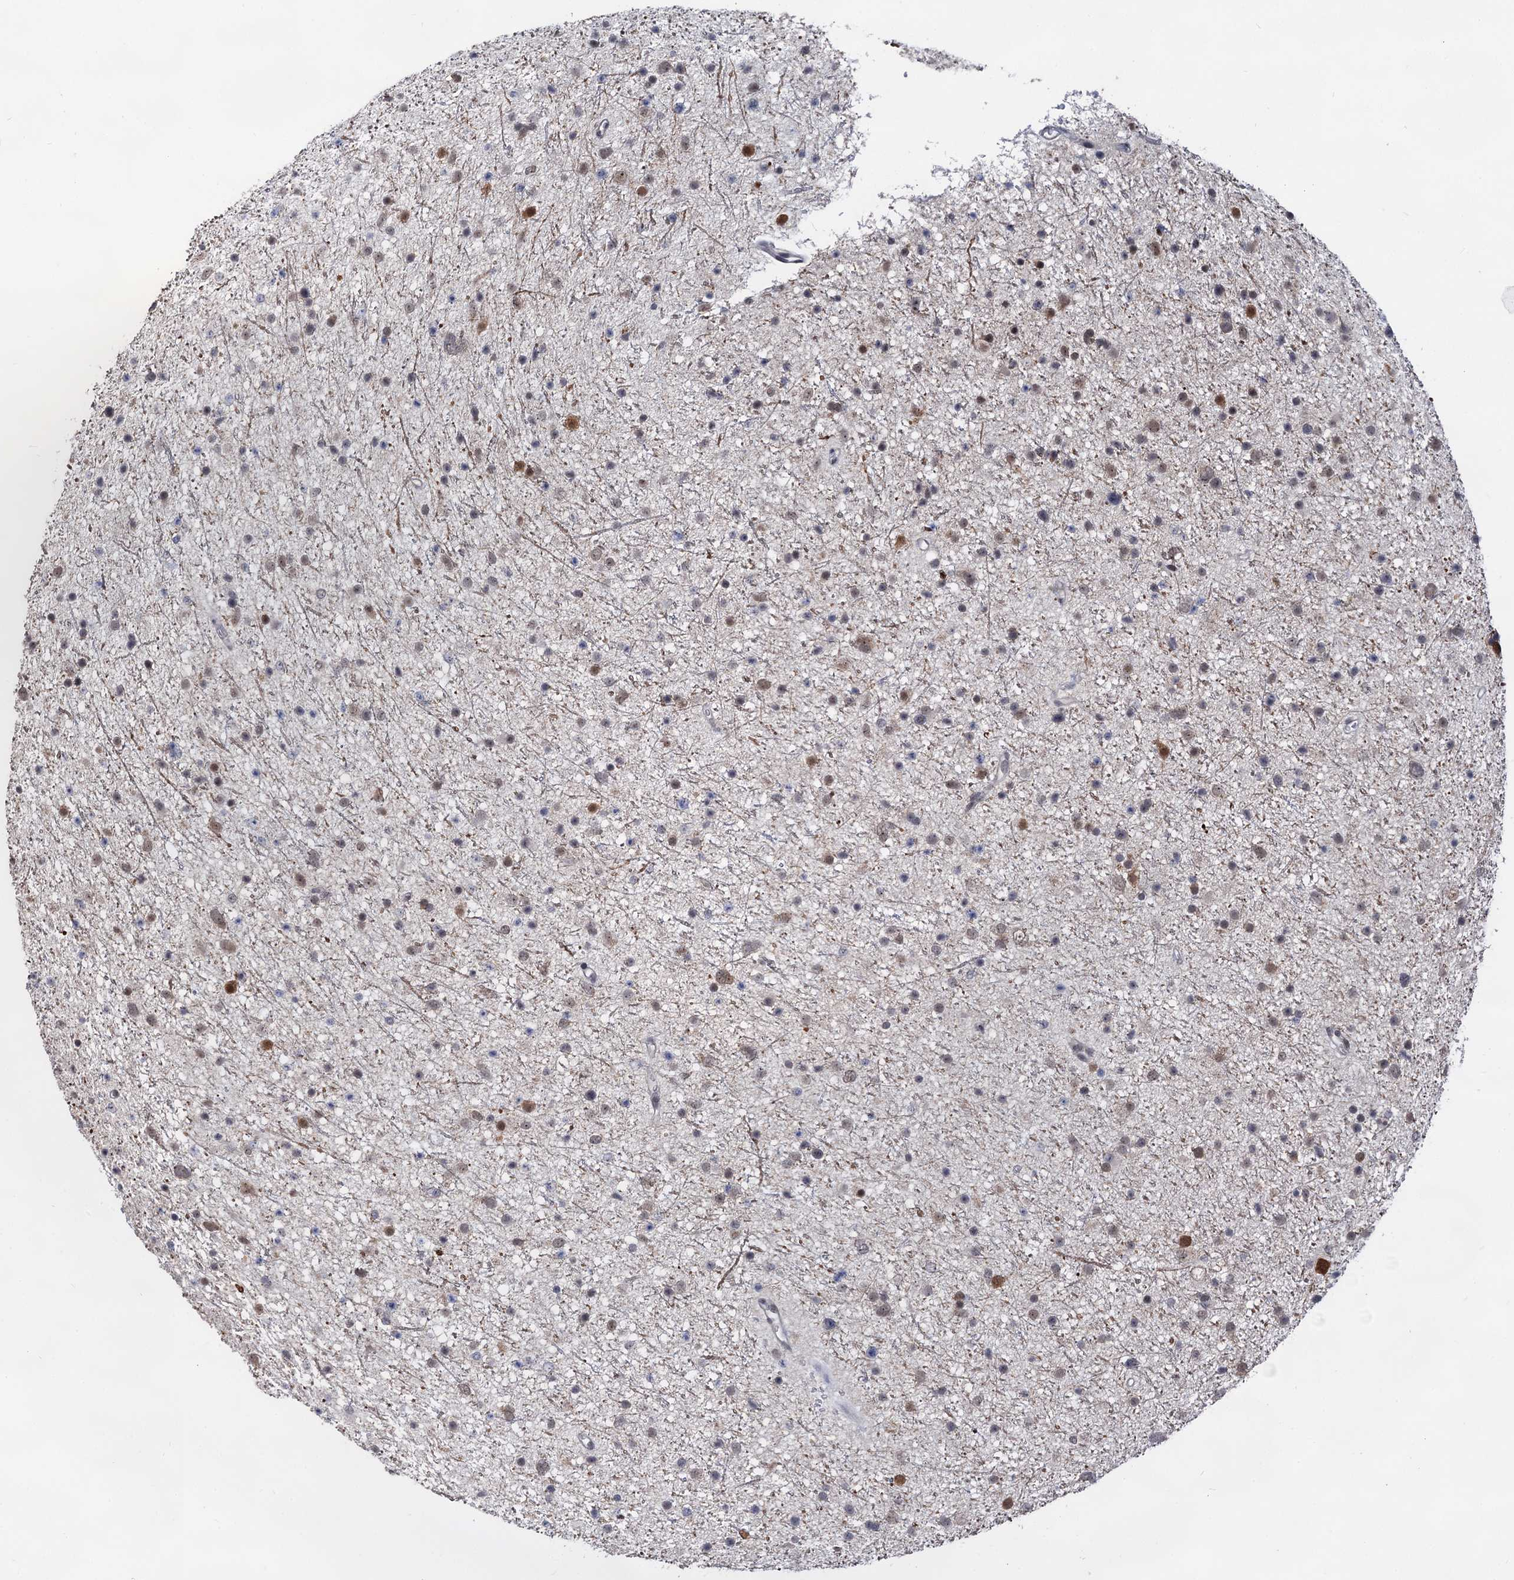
{"staining": {"intensity": "moderate", "quantity": "<25%", "location": "nuclear"}, "tissue": "glioma", "cell_type": "Tumor cells", "image_type": "cancer", "snomed": [{"axis": "morphology", "description": "Glioma, malignant, Low grade"}, {"axis": "topography", "description": "Cerebral cortex"}], "caption": "Glioma stained with a protein marker exhibits moderate staining in tumor cells.", "gene": "CAPRIN2", "patient": {"sex": "female", "age": 39}}